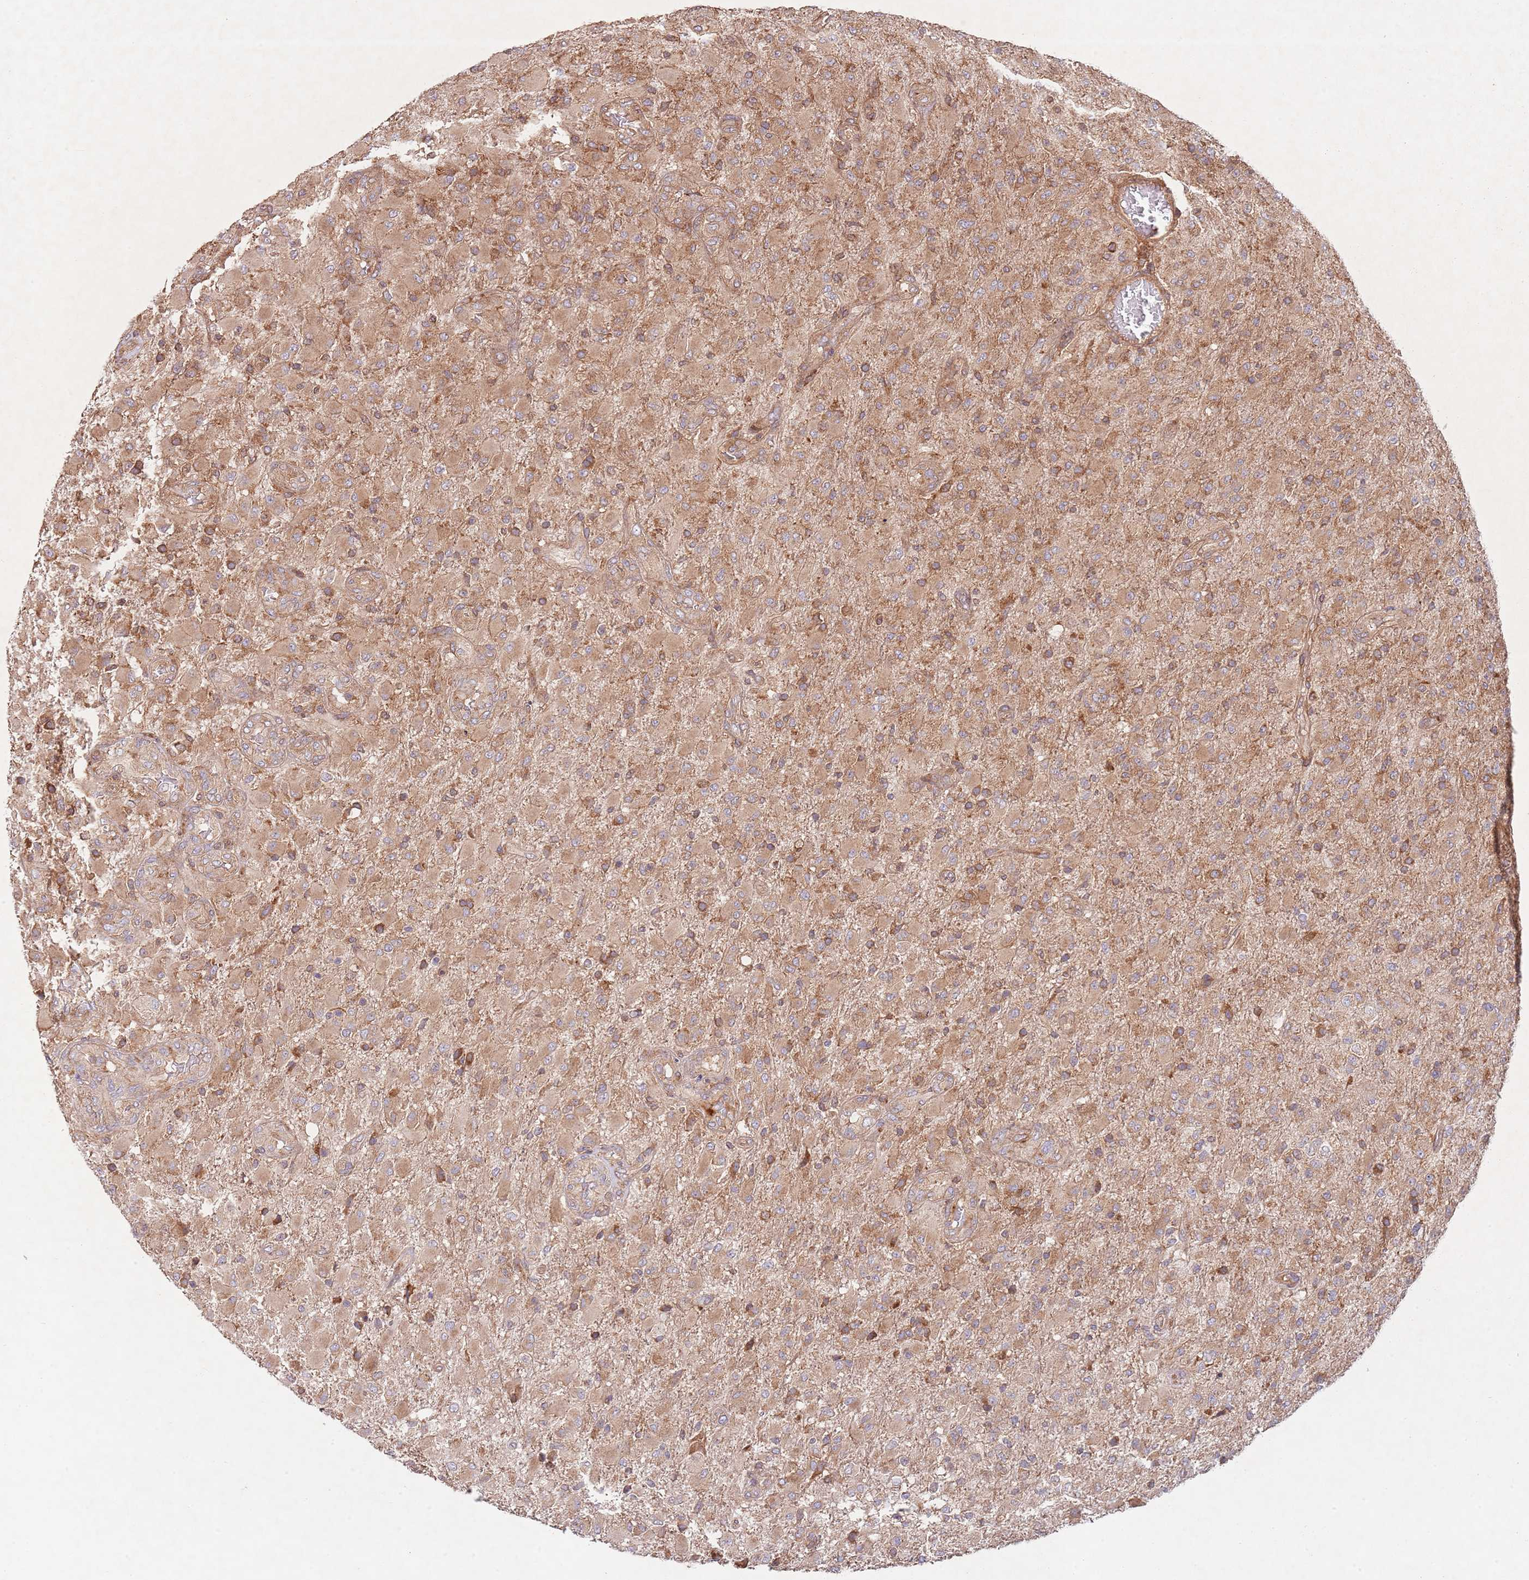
{"staining": {"intensity": "moderate", "quantity": ">75%", "location": "cytoplasmic/membranous"}, "tissue": "glioma", "cell_type": "Tumor cells", "image_type": "cancer", "snomed": [{"axis": "morphology", "description": "Glioma, malignant, Low grade"}, {"axis": "topography", "description": "Brain"}], "caption": "Immunohistochemical staining of human glioma reveals medium levels of moderate cytoplasmic/membranous protein positivity in about >75% of tumor cells.", "gene": "RNF19B", "patient": {"sex": "male", "age": 65}}